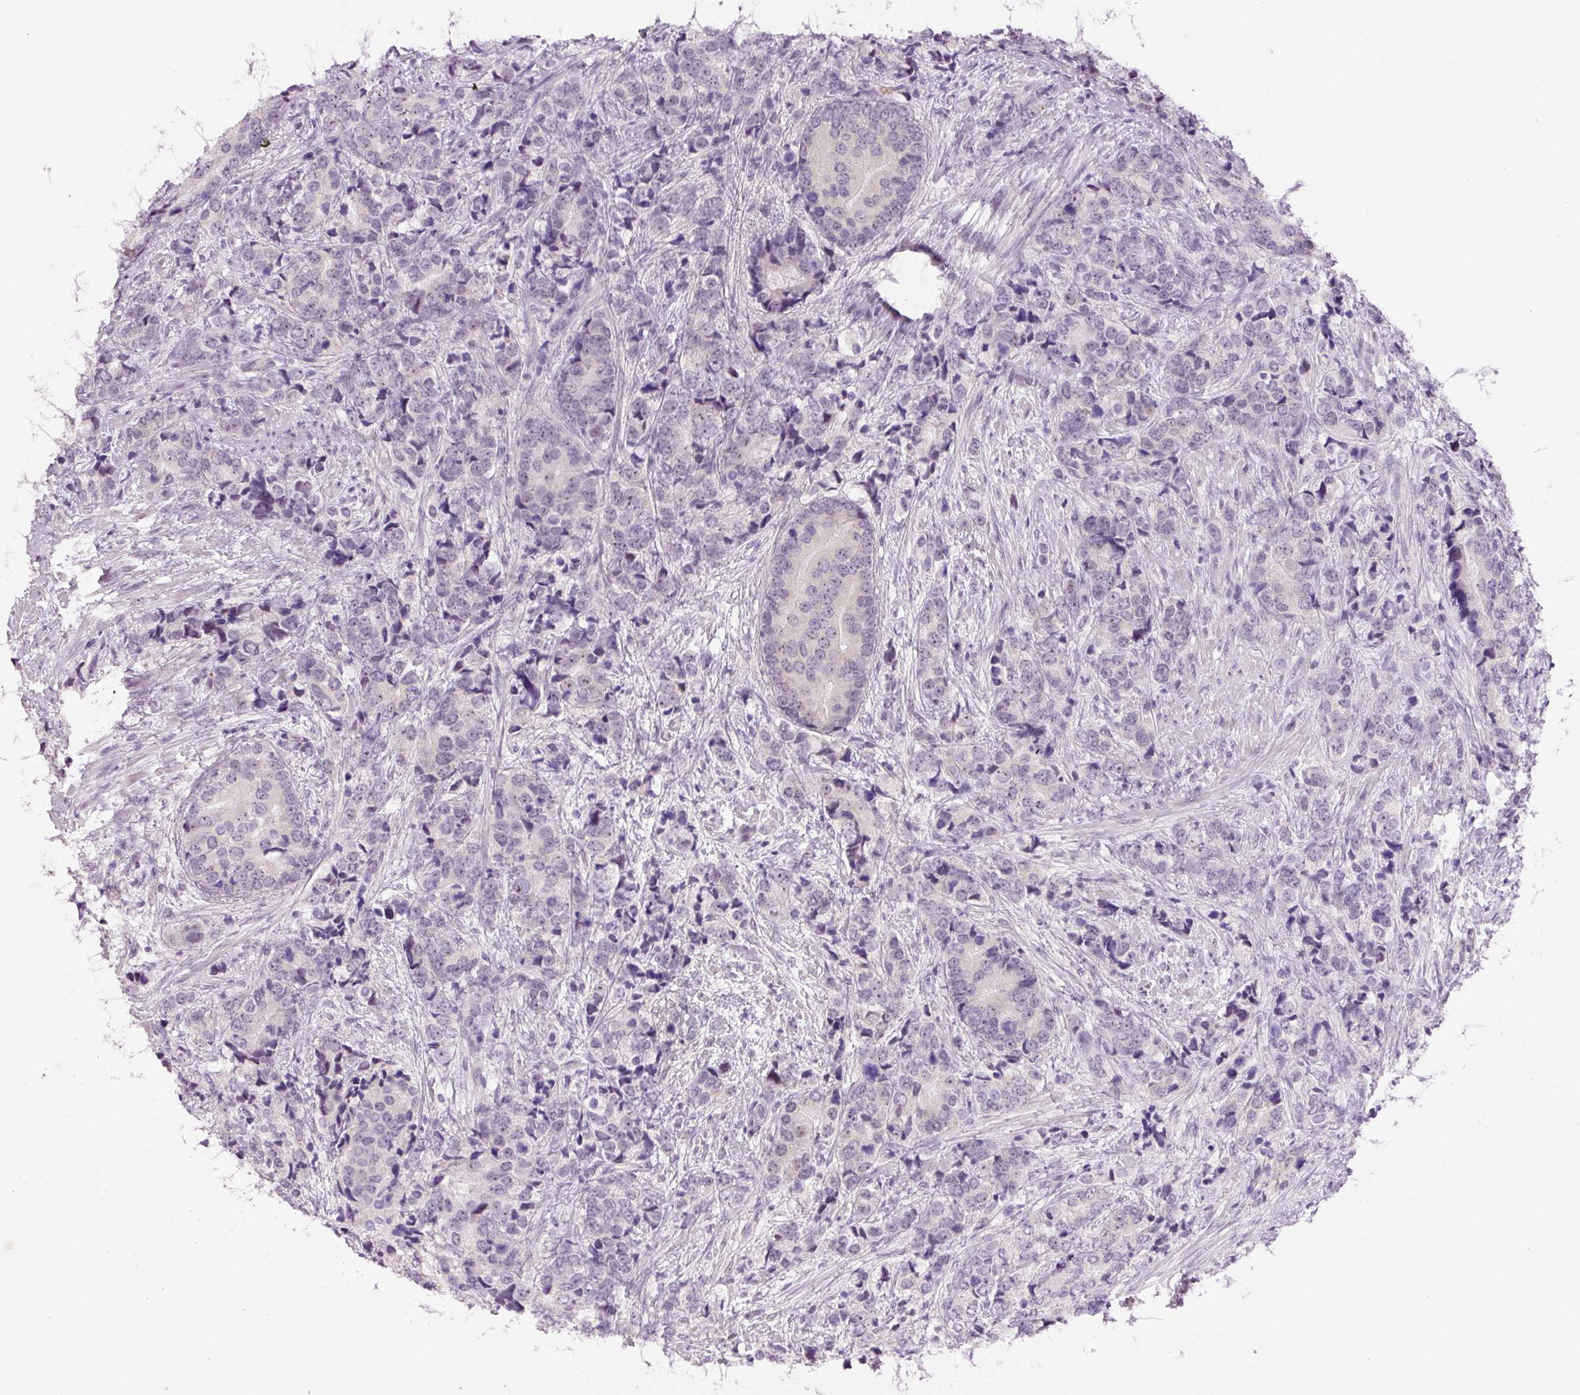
{"staining": {"intensity": "negative", "quantity": "none", "location": "none"}, "tissue": "prostate cancer", "cell_type": "Tumor cells", "image_type": "cancer", "snomed": [{"axis": "morphology", "description": "Adenocarcinoma, High grade"}, {"axis": "topography", "description": "Prostate"}], "caption": "Immunohistochemistry (IHC) histopathology image of neoplastic tissue: high-grade adenocarcinoma (prostate) stained with DAB reveals no significant protein positivity in tumor cells.", "gene": "GCG", "patient": {"sex": "male", "age": 62}}